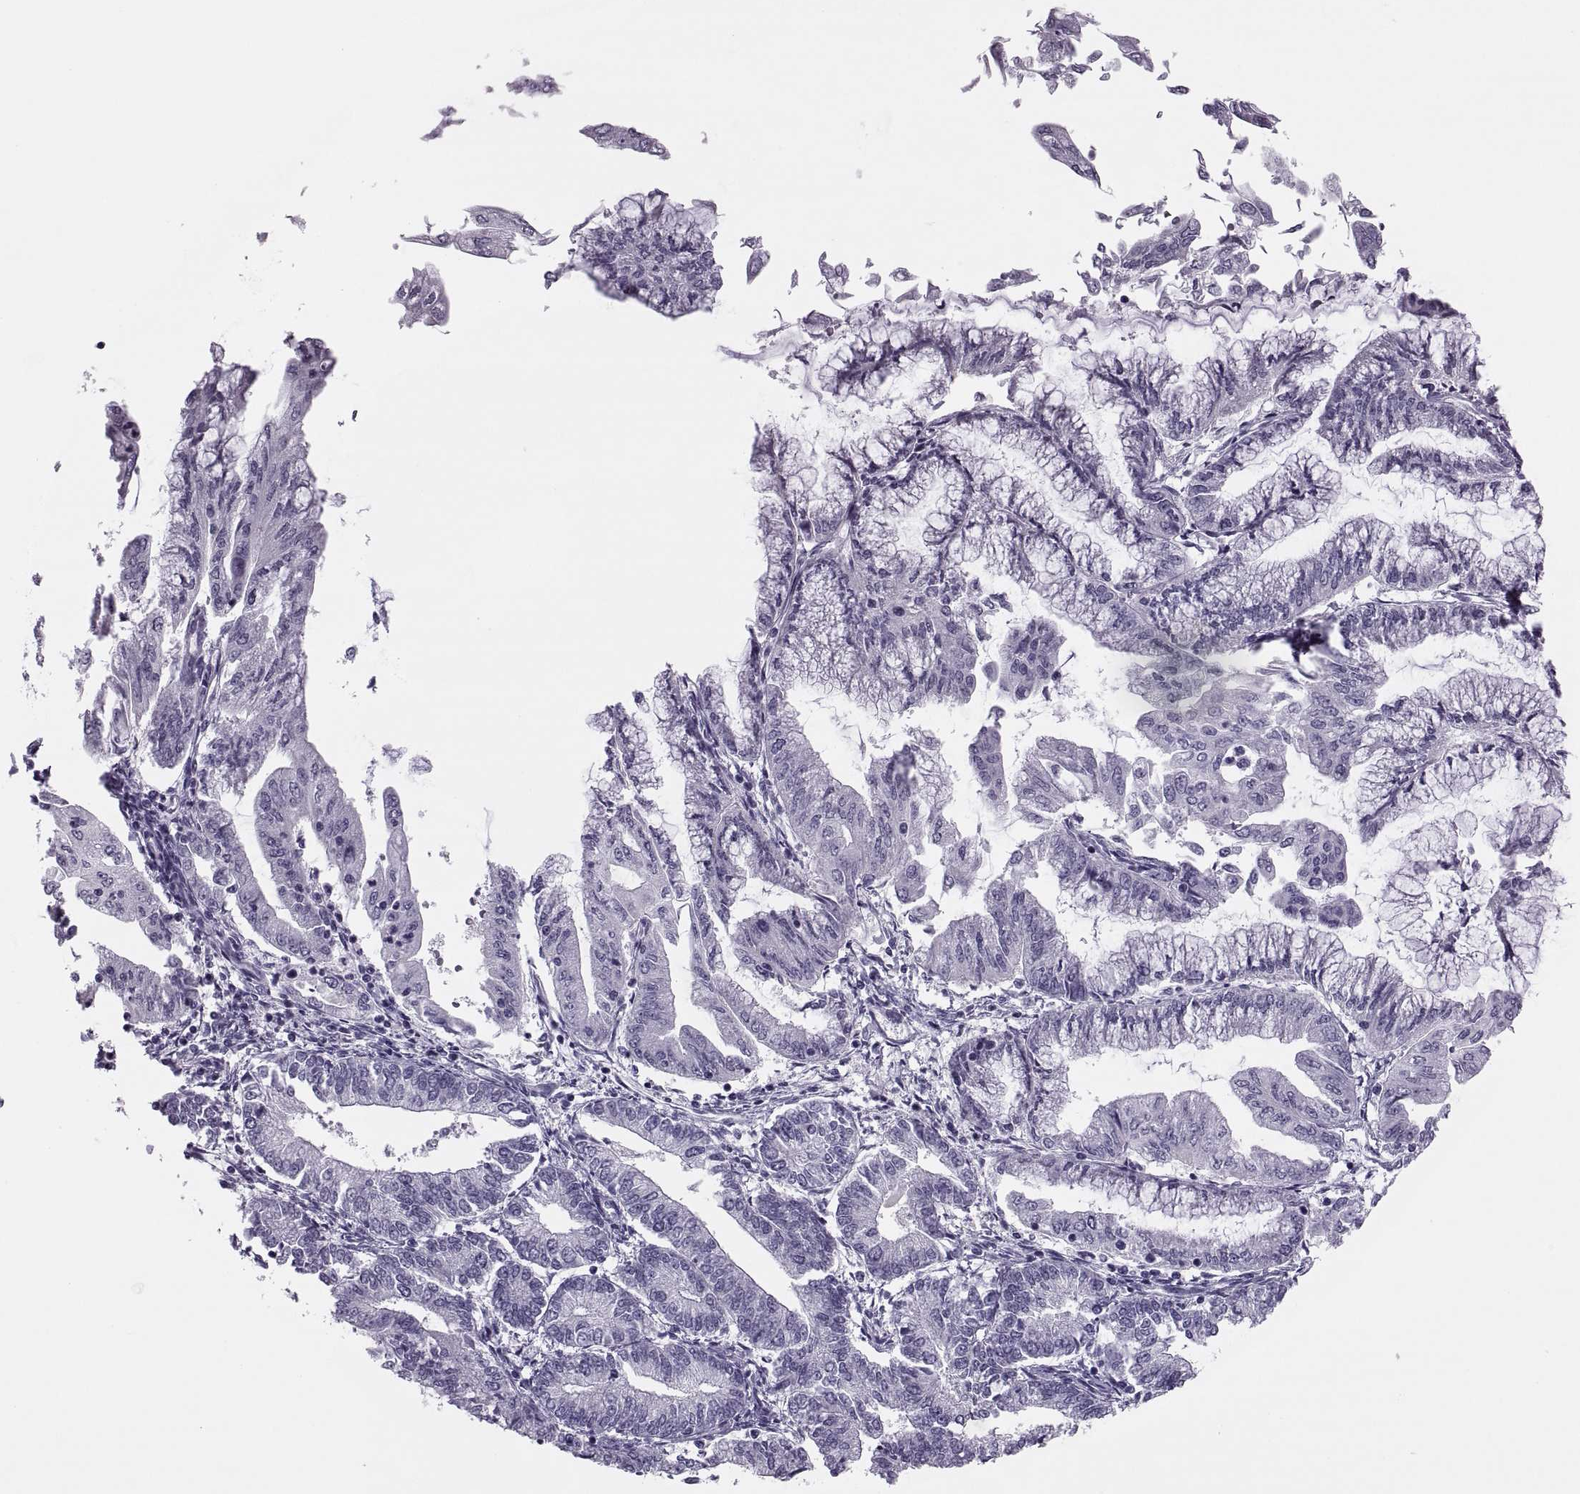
{"staining": {"intensity": "negative", "quantity": "none", "location": "none"}, "tissue": "endometrial cancer", "cell_type": "Tumor cells", "image_type": "cancer", "snomed": [{"axis": "morphology", "description": "Adenocarcinoma, NOS"}, {"axis": "topography", "description": "Endometrium"}], "caption": "A photomicrograph of endometrial adenocarcinoma stained for a protein reveals no brown staining in tumor cells.", "gene": "SYNGR4", "patient": {"sex": "female", "age": 55}}